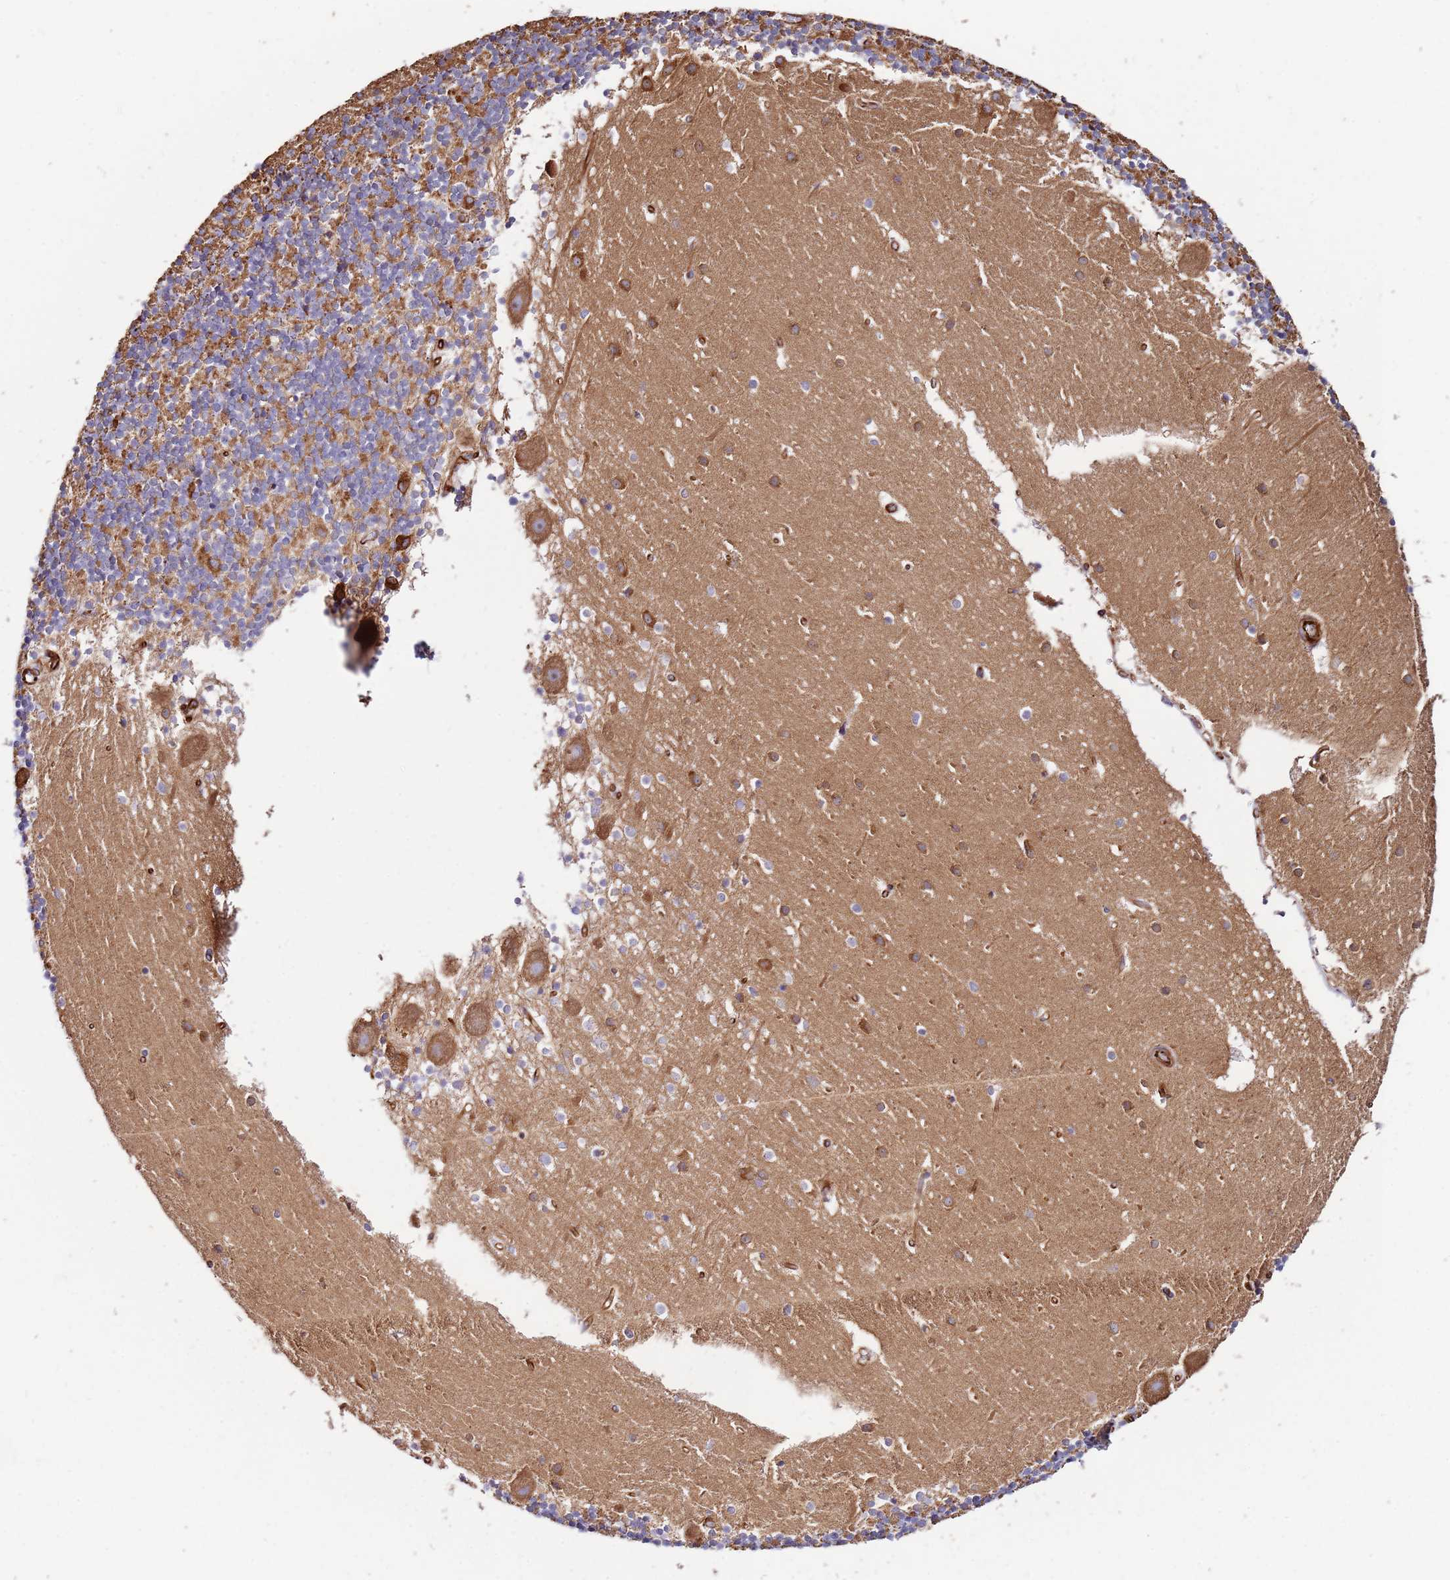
{"staining": {"intensity": "moderate", "quantity": "25%-75%", "location": "cytoplasmic/membranous"}, "tissue": "cerebellum", "cell_type": "Cells in granular layer", "image_type": "normal", "snomed": [{"axis": "morphology", "description": "Normal tissue, NOS"}, {"axis": "topography", "description": "Cerebellum"}], "caption": "Protein expression analysis of benign cerebellum demonstrates moderate cytoplasmic/membranous positivity in about 25%-75% of cells in granular layer. (DAB IHC with brightfield microscopy, high magnification).", "gene": "MRGPRE", "patient": {"sex": "male", "age": 54}}